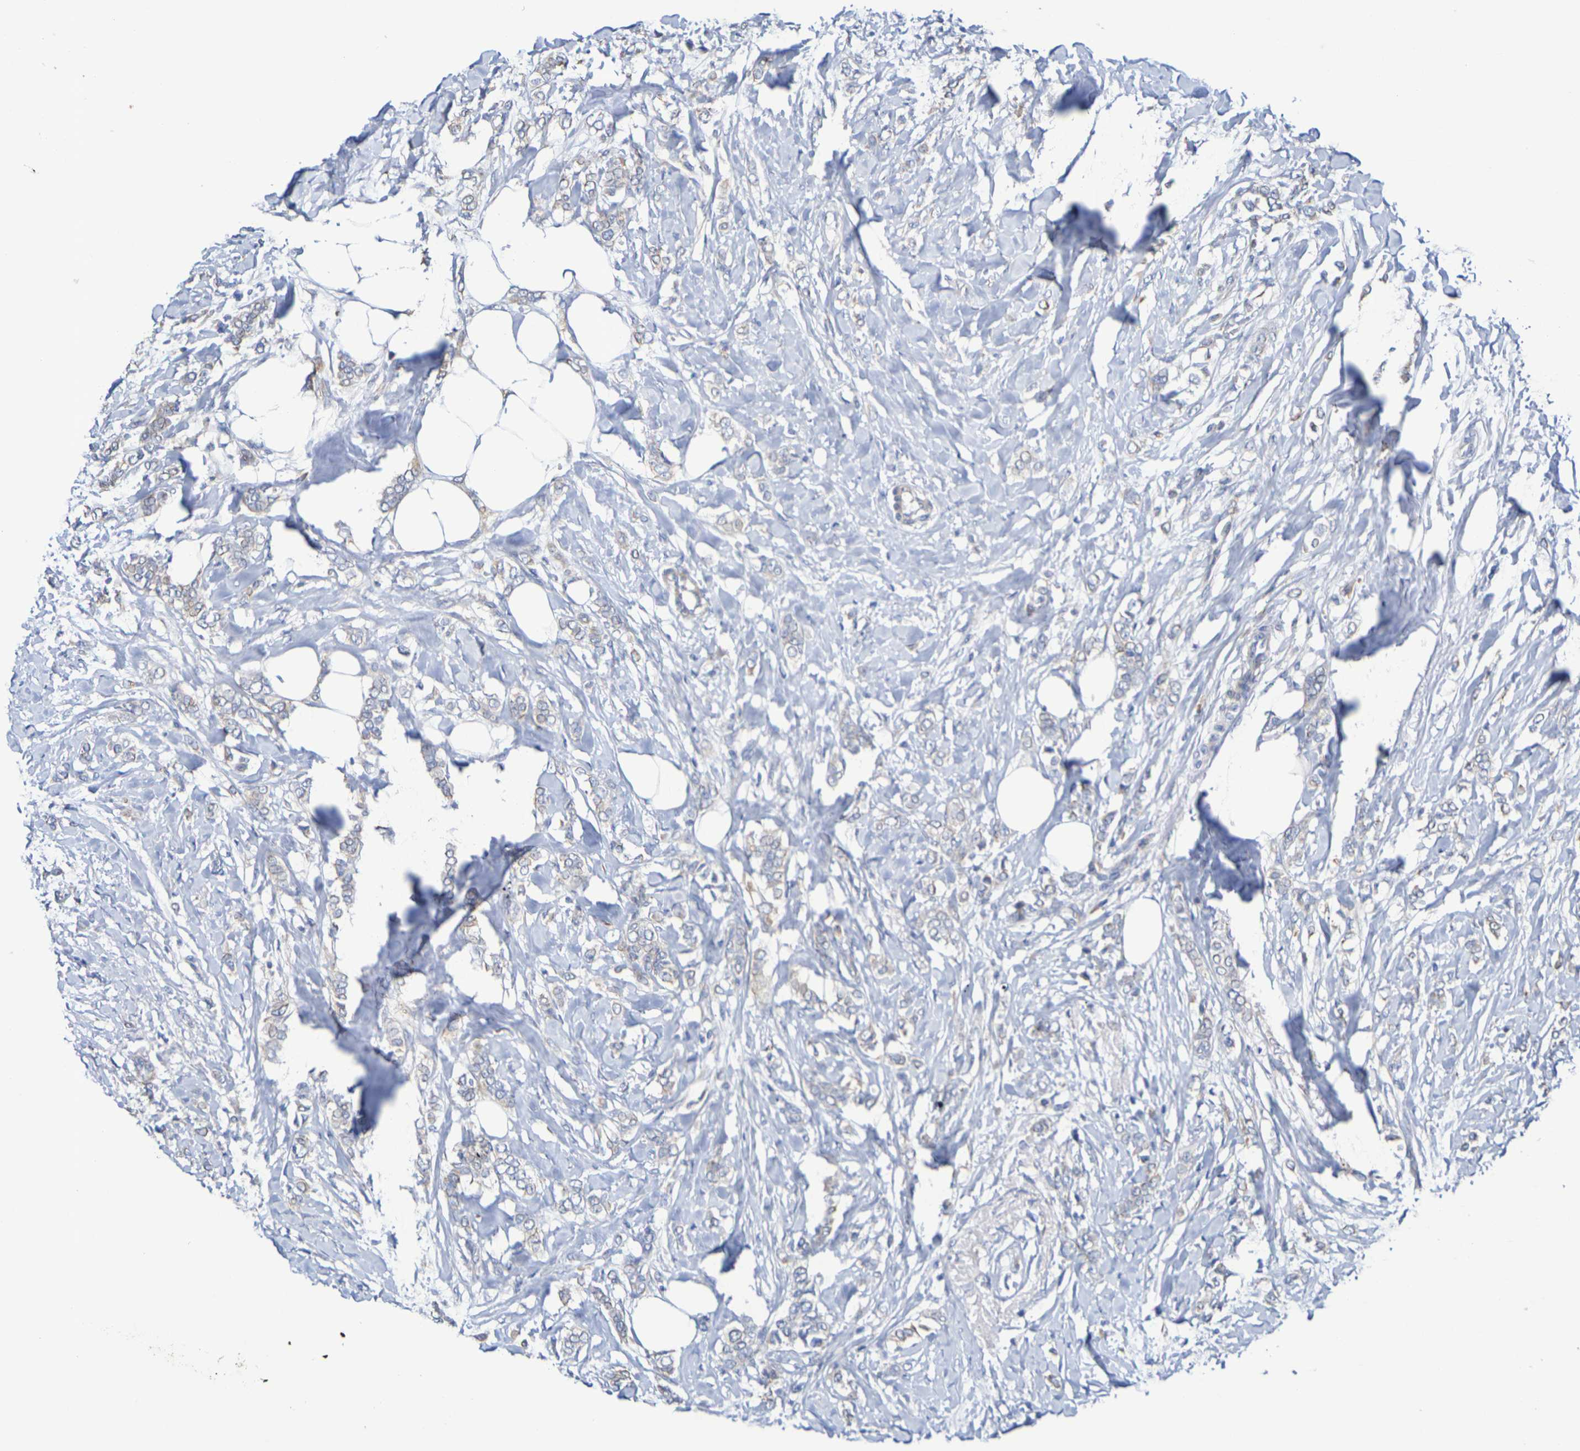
{"staining": {"intensity": "weak", "quantity": "<25%", "location": "cytoplasmic/membranous"}, "tissue": "breast cancer", "cell_type": "Tumor cells", "image_type": "cancer", "snomed": [{"axis": "morphology", "description": "Lobular carcinoma, in situ"}, {"axis": "morphology", "description": "Lobular carcinoma"}, {"axis": "topography", "description": "Breast"}], "caption": "Image shows no protein staining in tumor cells of breast cancer (lobular carcinoma) tissue. (DAB immunohistochemistry visualized using brightfield microscopy, high magnification).", "gene": "SDC4", "patient": {"sex": "female", "age": 41}}